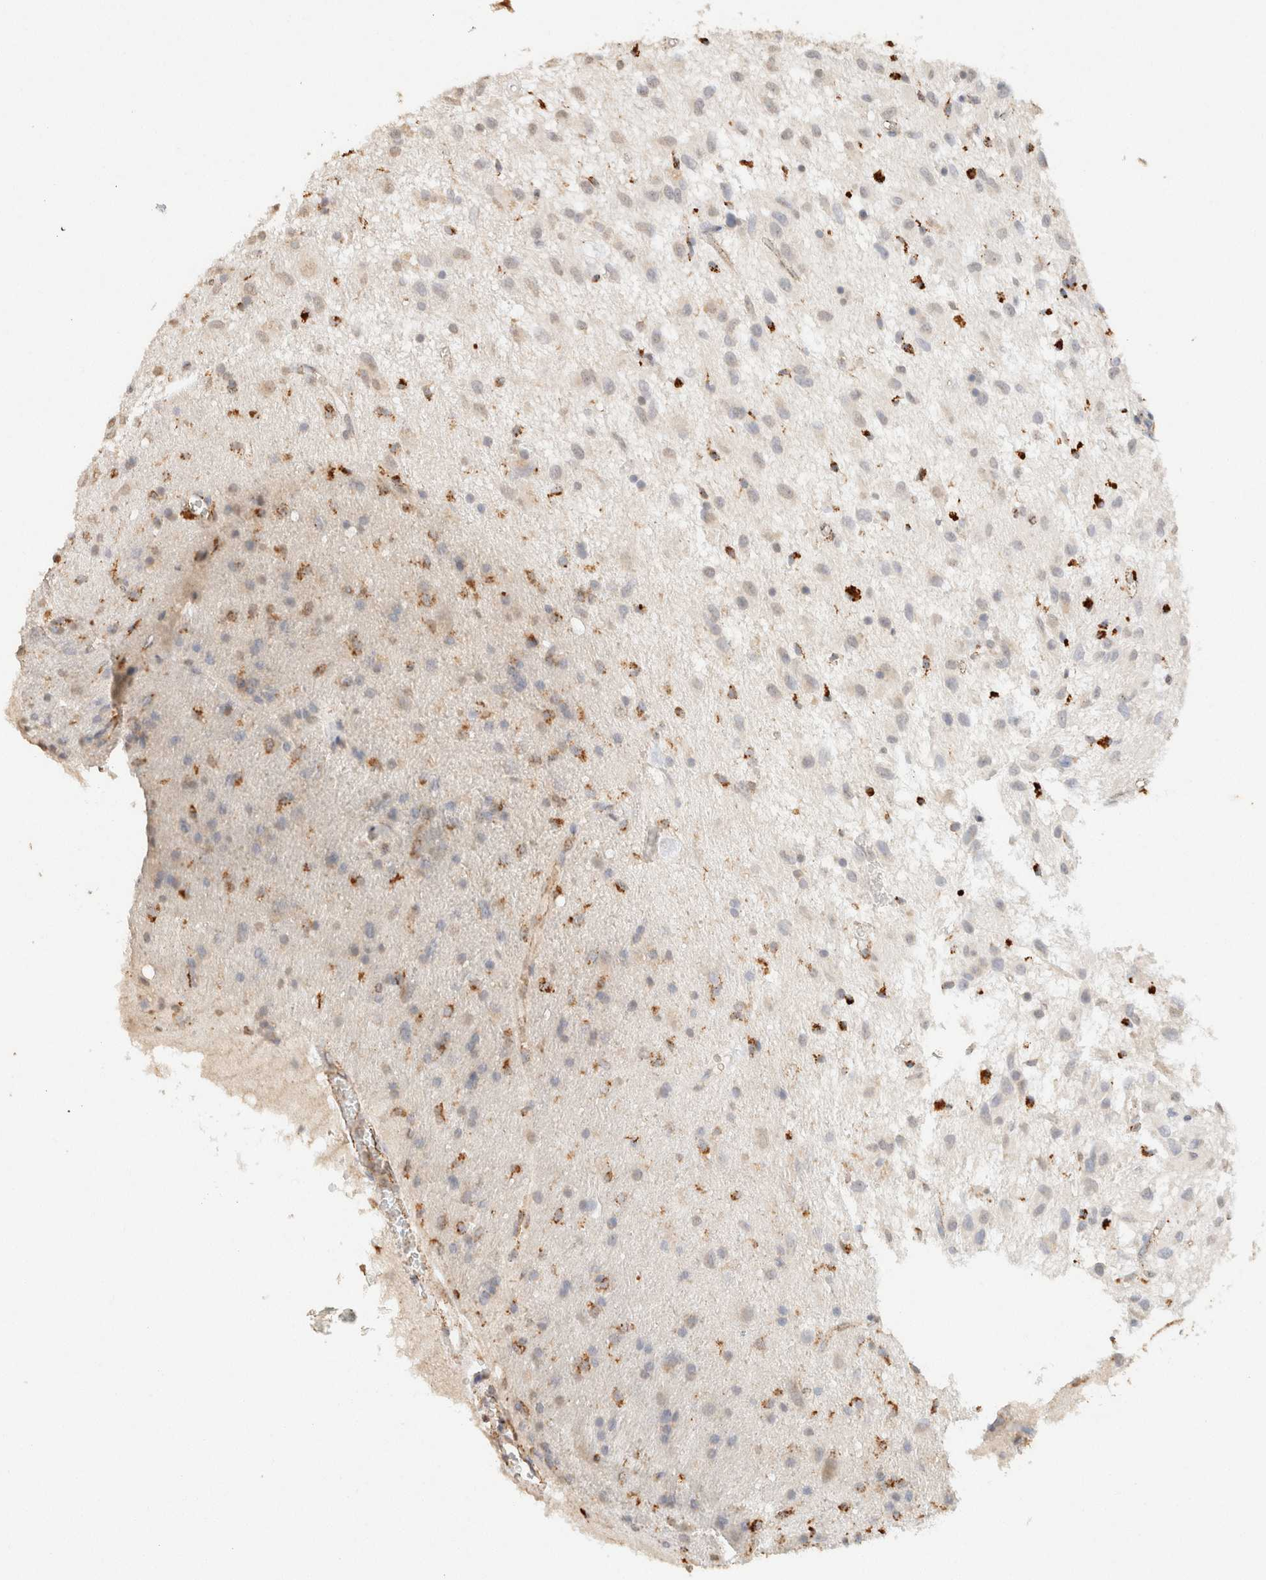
{"staining": {"intensity": "weak", "quantity": "<25%", "location": "cytoplasmic/membranous"}, "tissue": "glioma", "cell_type": "Tumor cells", "image_type": "cancer", "snomed": [{"axis": "morphology", "description": "Glioma, malignant, Low grade"}, {"axis": "topography", "description": "Brain"}], "caption": "Immunohistochemistry (IHC) of glioma displays no expression in tumor cells.", "gene": "CTSC", "patient": {"sex": "male", "age": 77}}